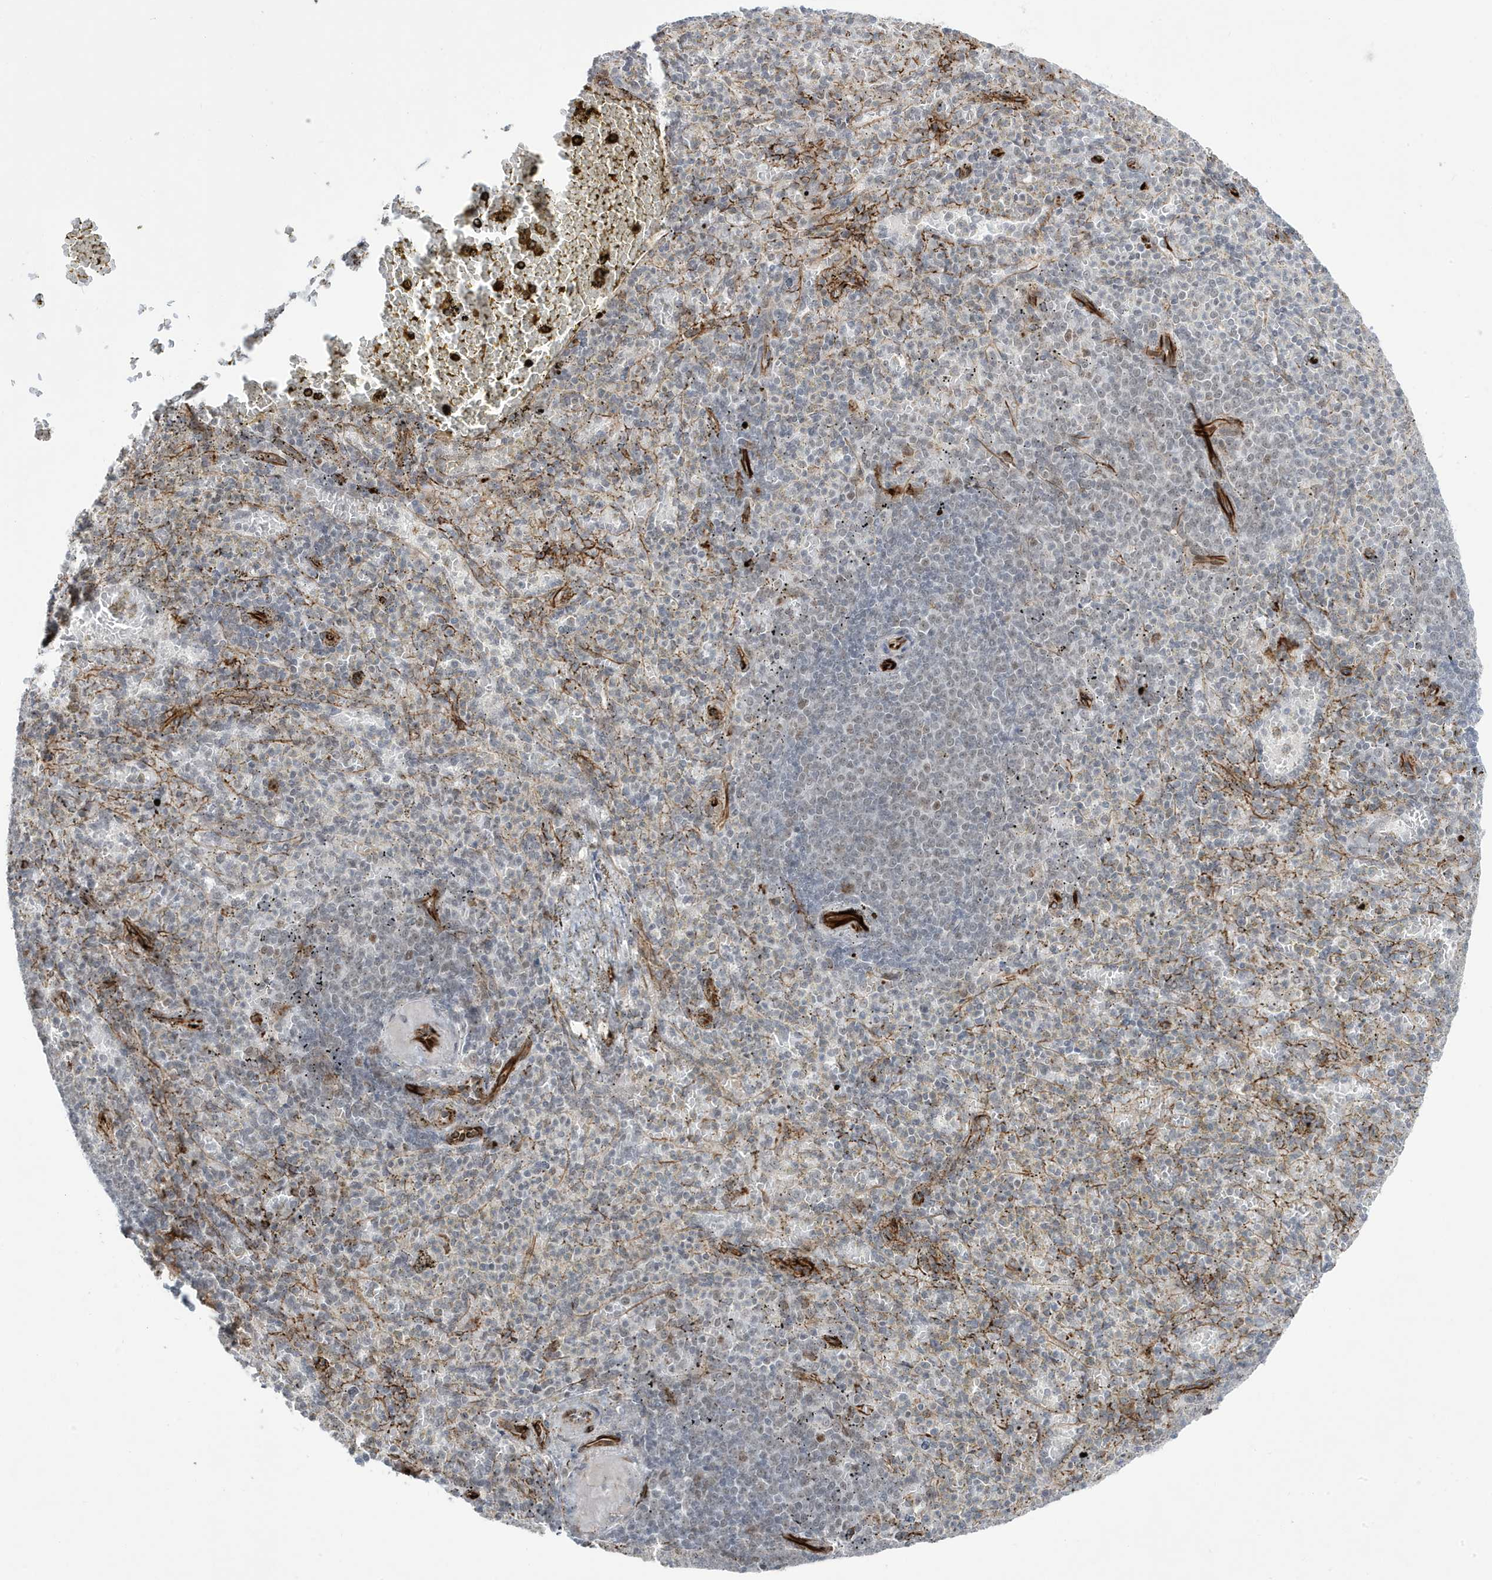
{"staining": {"intensity": "weak", "quantity": "<25%", "location": "nuclear"}, "tissue": "spleen", "cell_type": "Cells in red pulp", "image_type": "normal", "snomed": [{"axis": "morphology", "description": "Normal tissue, NOS"}, {"axis": "topography", "description": "Spleen"}], "caption": "Cells in red pulp show no significant protein positivity in unremarkable spleen. (Immunohistochemistry (ihc), brightfield microscopy, high magnification).", "gene": "ADAMTSL3", "patient": {"sex": "female", "age": 74}}